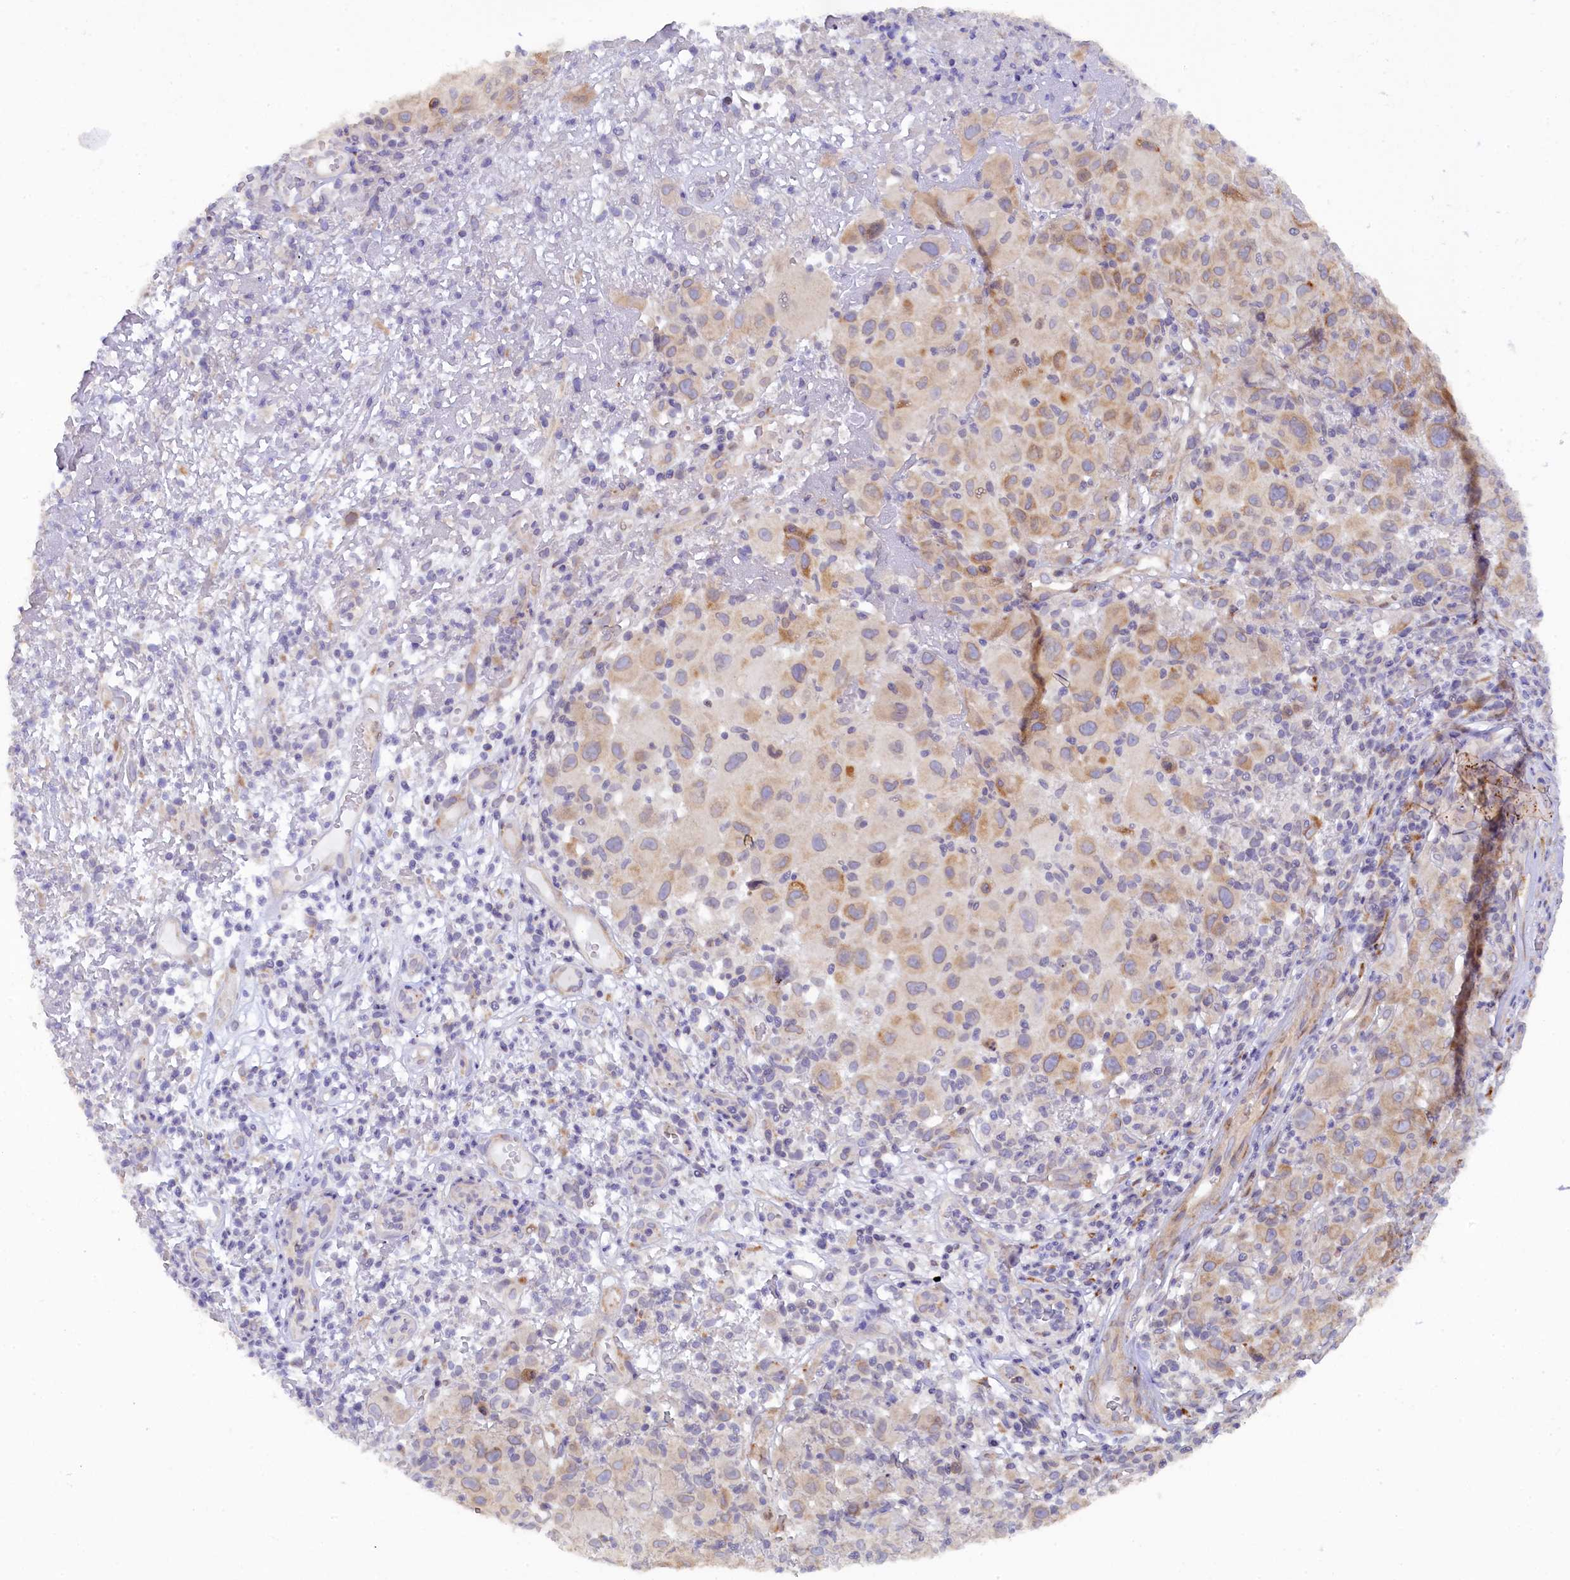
{"staining": {"intensity": "moderate", "quantity": "25%-75%", "location": "cytoplasmic/membranous"}, "tissue": "melanoma", "cell_type": "Tumor cells", "image_type": "cancer", "snomed": [{"axis": "morphology", "description": "Malignant melanoma, NOS"}, {"axis": "topography", "description": "Skin"}], "caption": "A medium amount of moderate cytoplasmic/membranous expression is identified in about 25%-75% of tumor cells in malignant melanoma tissue. (DAB (3,3'-diaminobenzidine) = brown stain, brightfield microscopy at high magnification).", "gene": "POGLUT3", "patient": {"sex": "male", "age": 73}}